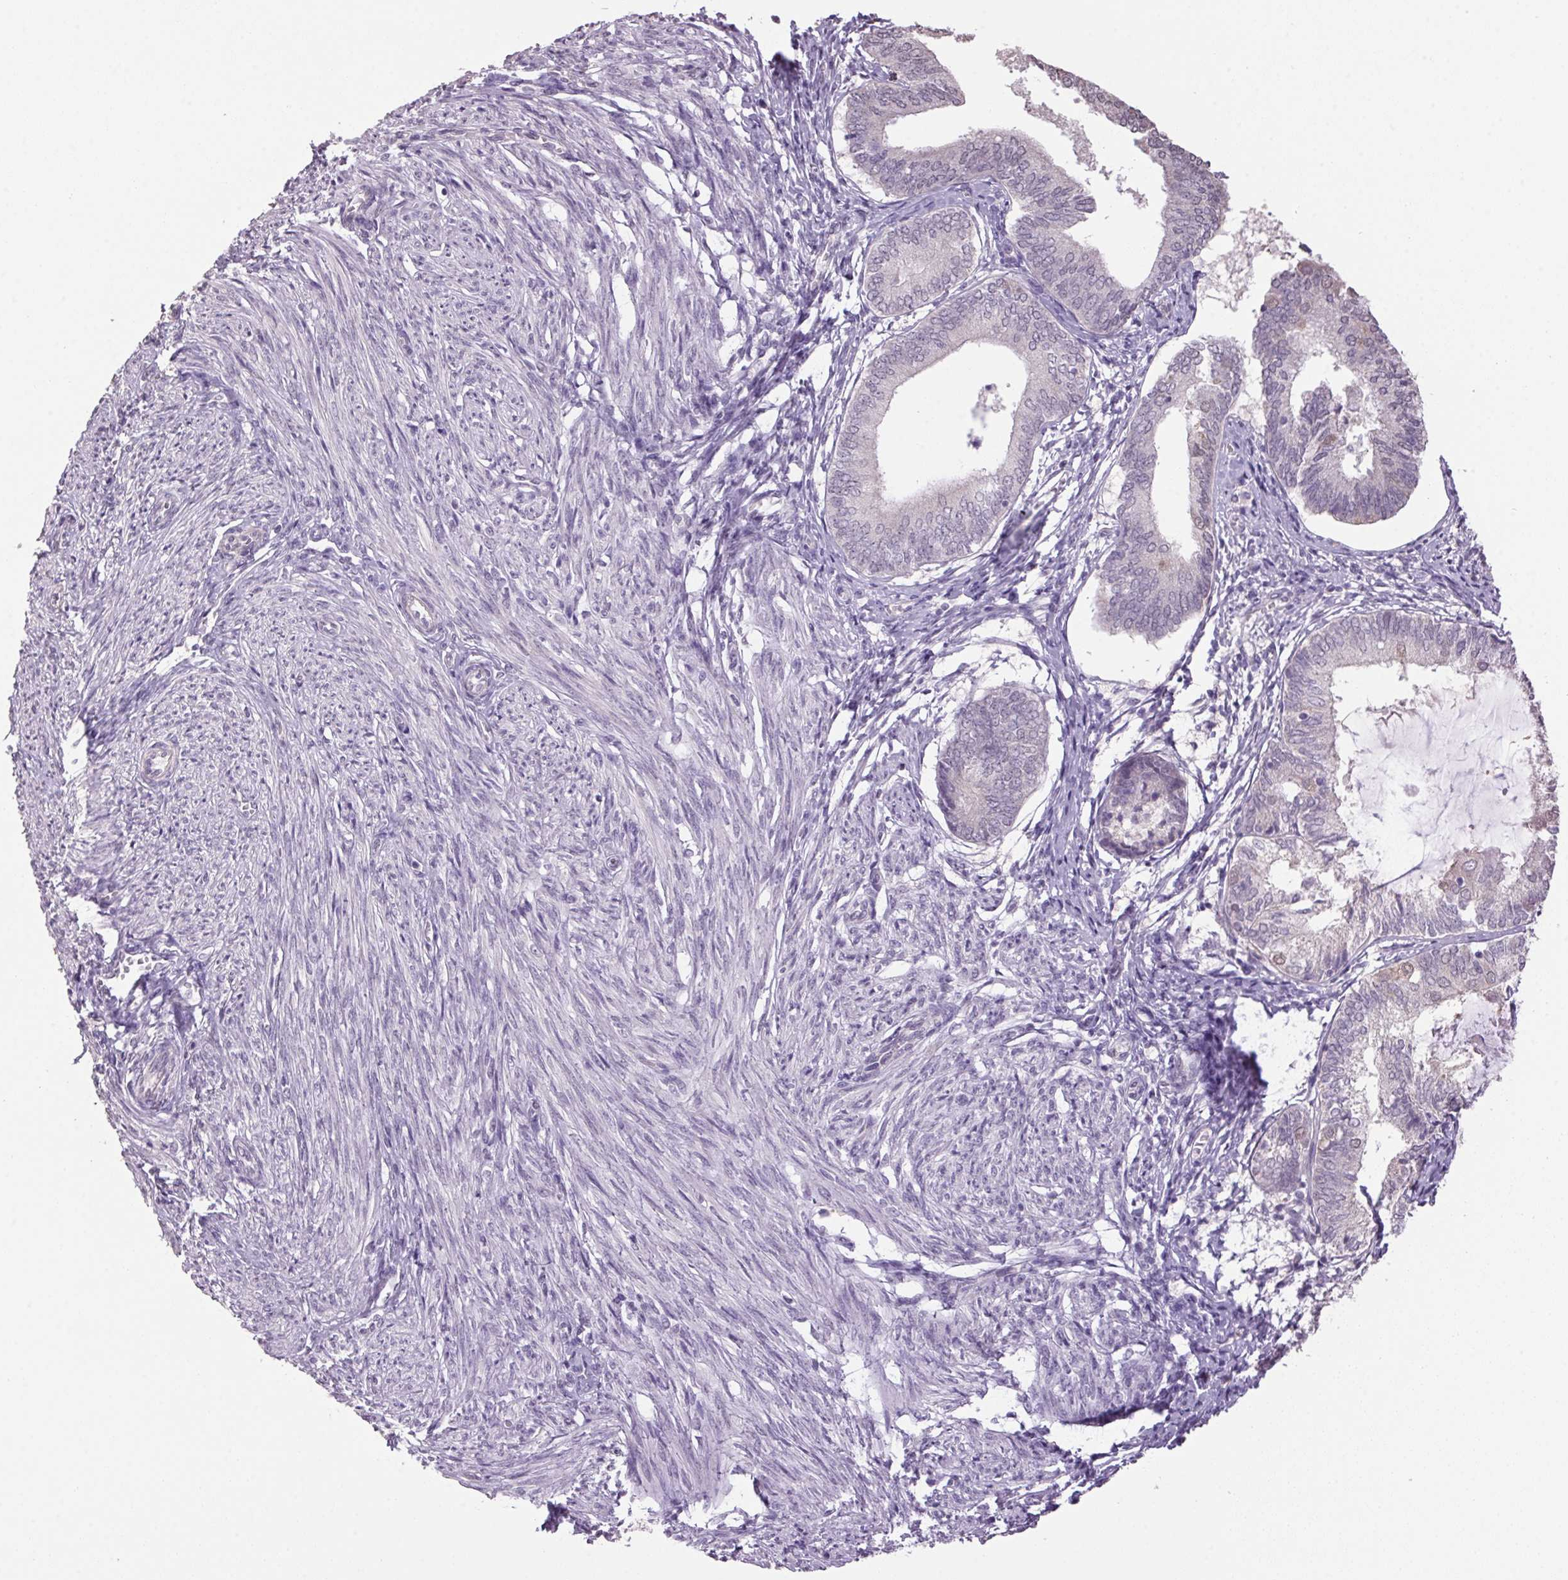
{"staining": {"intensity": "negative", "quantity": "none", "location": "none"}, "tissue": "endometrium", "cell_type": "Cells in endometrial stroma", "image_type": "normal", "snomed": [{"axis": "morphology", "description": "Normal tissue, NOS"}, {"axis": "topography", "description": "Endometrium"}], "caption": "This is an immunohistochemistry (IHC) image of normal human endometrium. There is no positivity in cells in endometrial stroma.", "gene": "VWA3B", "patient": {"sex": "female", "age": 50}}